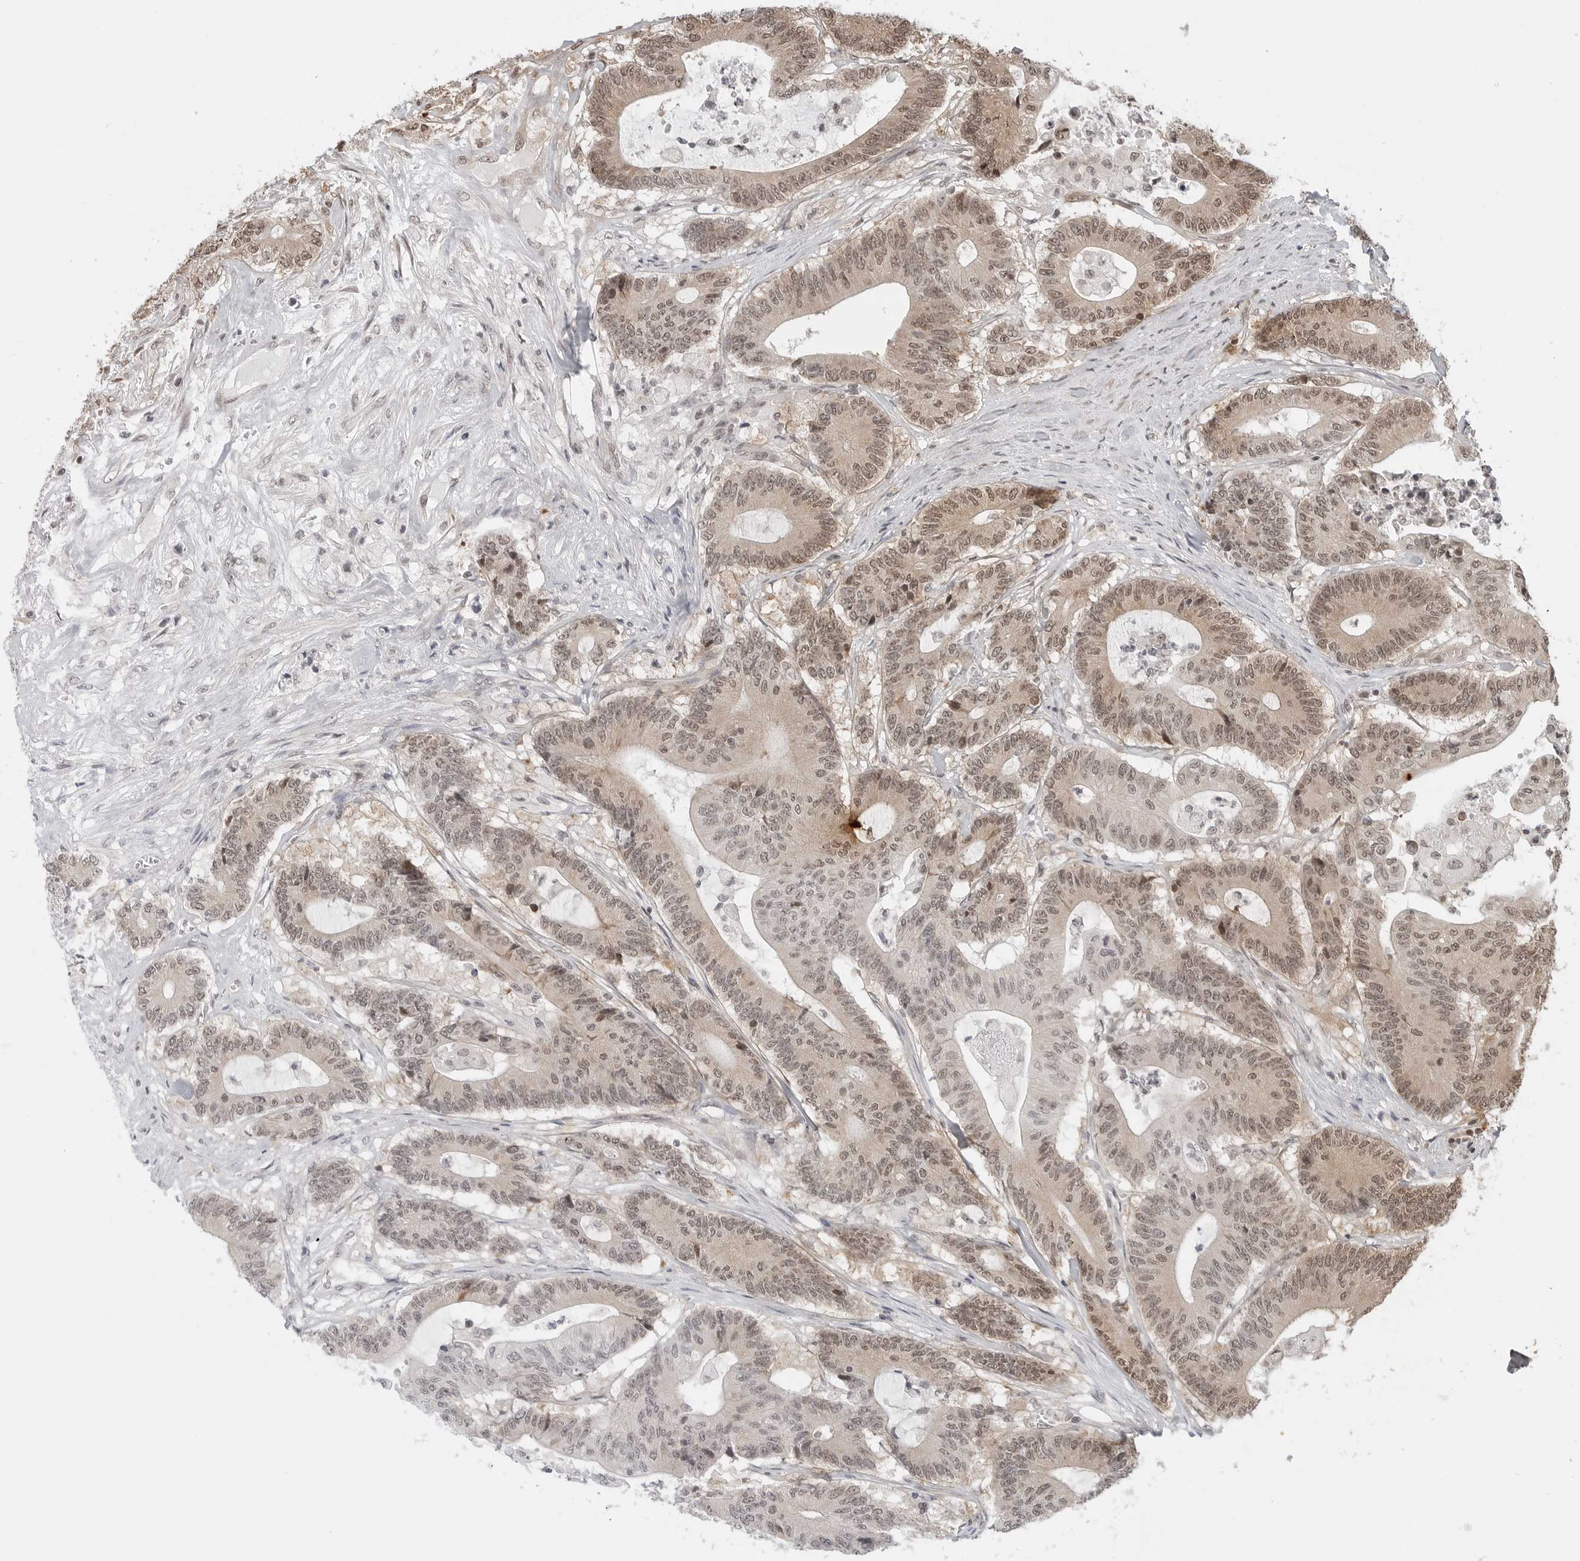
{"staining": {"intensity": "moderate", "quantity": "25%-75%", "location": "nuclear"}, "tissue": "colorectal cancer", "cell_type": "Tumor cells", "image_type": "cancer", "snomed": [{"axis": "morphology", "description": "Adenocarcinoma, NOS"}, {"axis": "topography", "description": "Colon"}], "caption": "Colorectal adenocarcinoma stained for a protein displays moderate nuclear positivity in tumor cells.", "gene": "METAP1", "patient": {"sex": "female", "age": 84}}